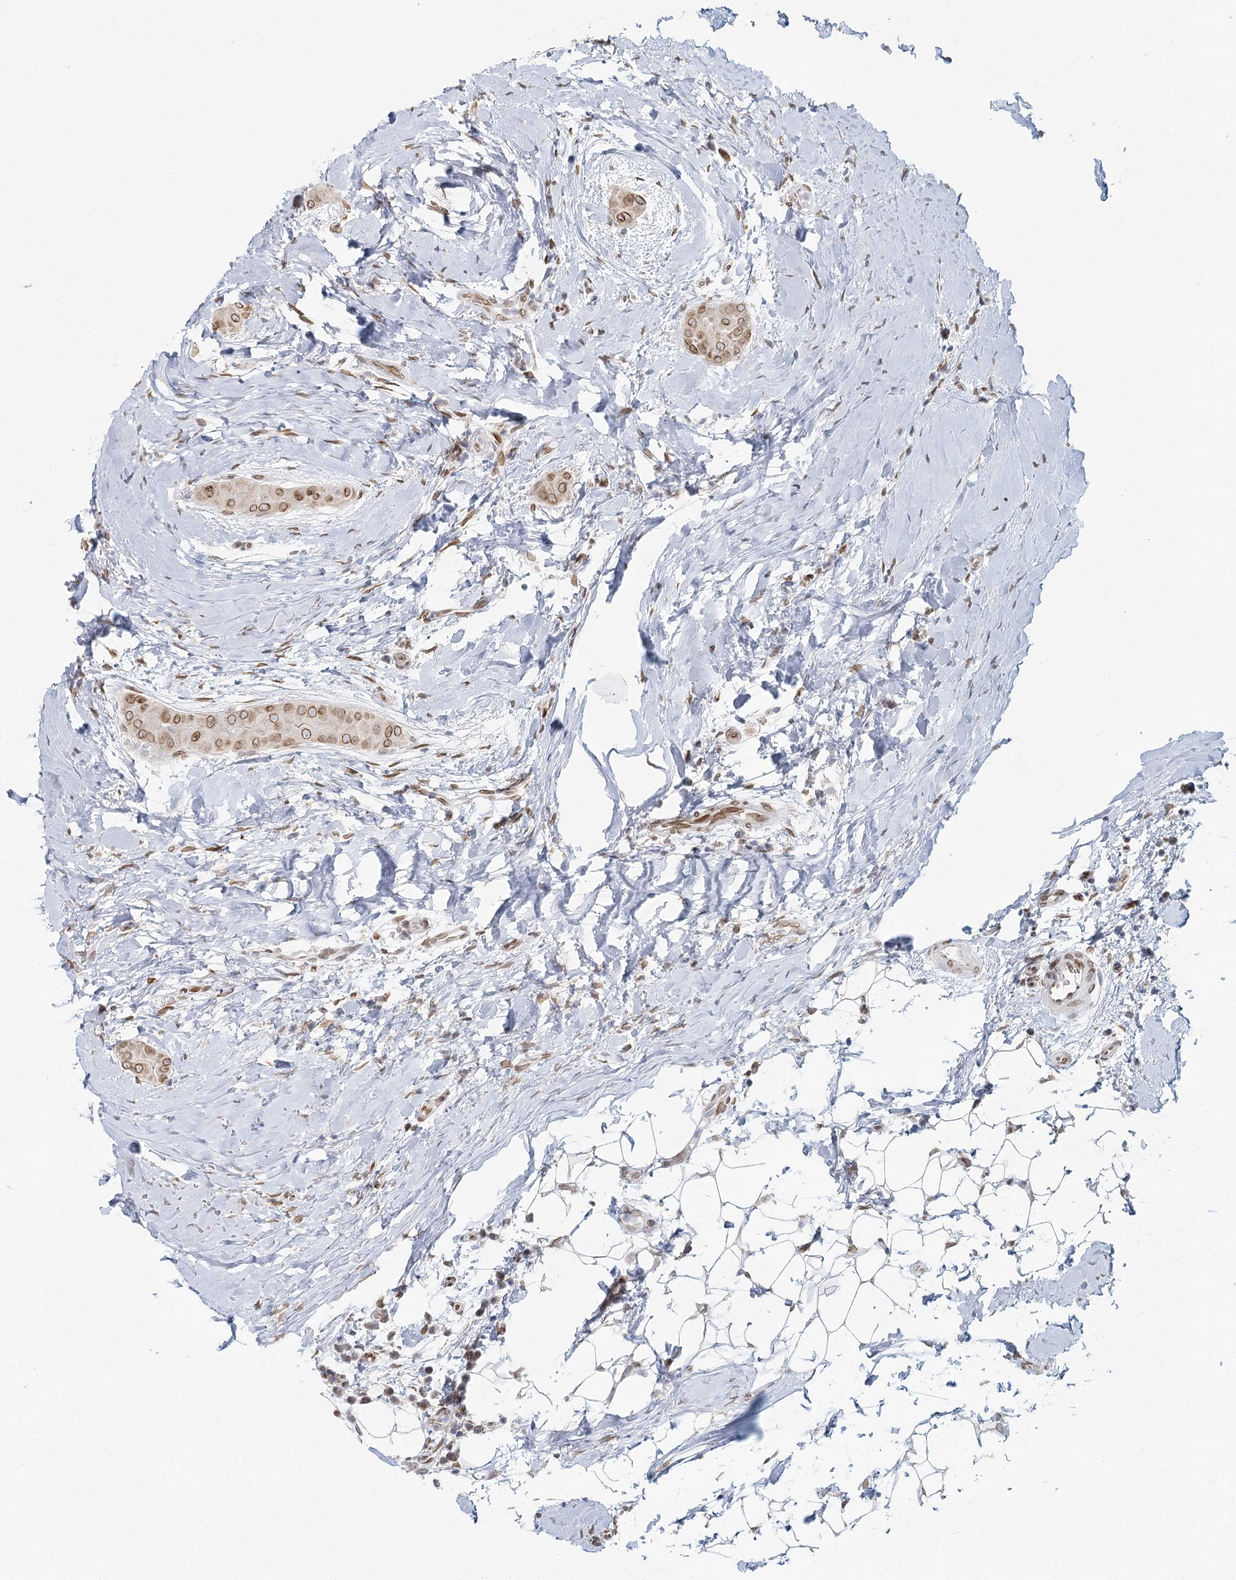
{"staining": {"intensity": "moderate", "quantity": ">75%", "location": "cytoplasmic/membranous,nuclear"}, "tissue": "thyroid cancer", "cell_type": "Tumor cells", "image_type": "cancer", "snomed": [{"axis": "morphology", "description": "Papillary adenocarcinoma, NOS"}, {"axis": "topography", "description": "Thyroid gland"}], "caption": "Thyroid cancer tissue exhibits moderate cytoplasmic/membranous and nuclear staining in approximately >75% of tumor cells Immunohistochemistry (ihc) stains the protein of interest in brown and the nuclei are stained blue.", "gene": "VWA5A", "patient": {"sex": "male", "age": 33}}